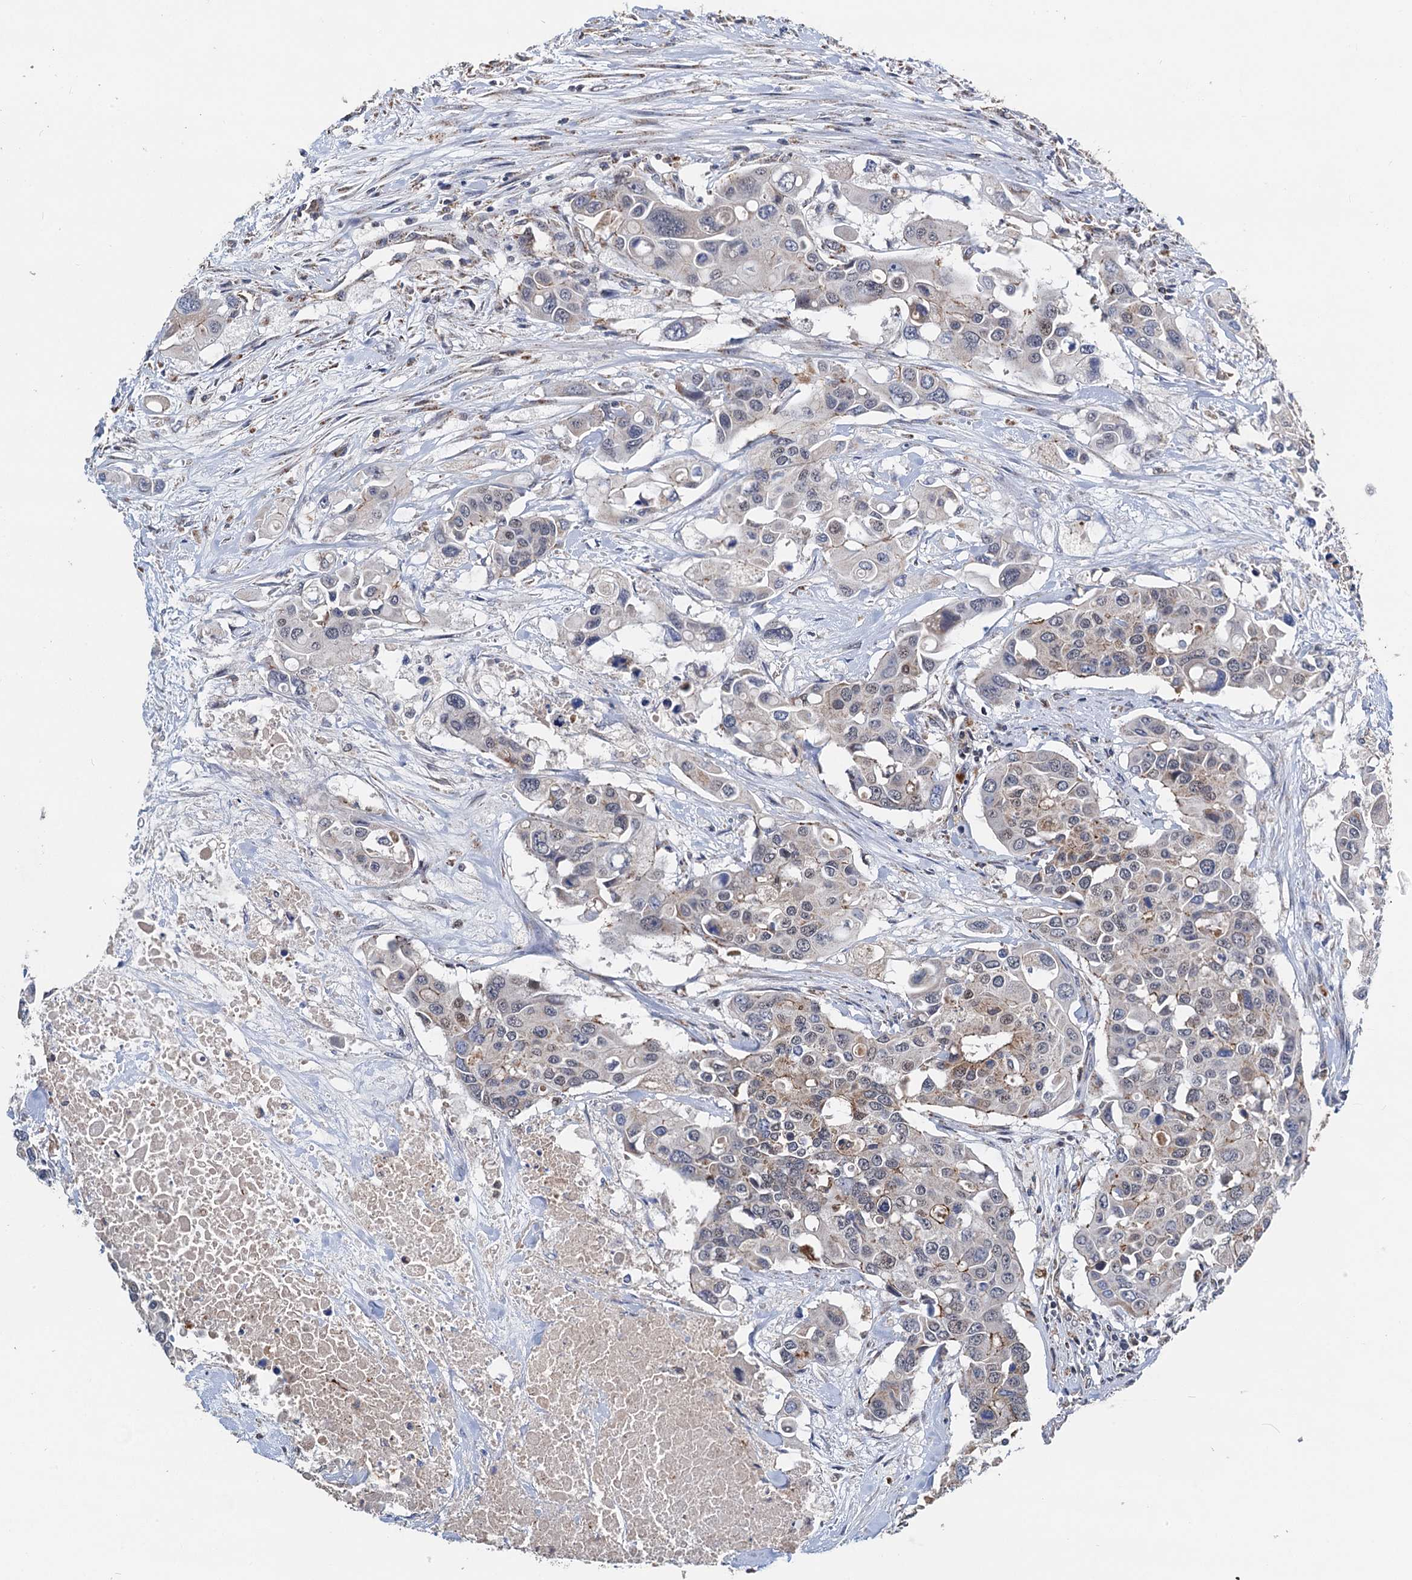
{"staining": {"intensity": "moderate", "quantity": "<25%", "location": "cytoplasmic/membranous"}, "tissue": "colorectal cancer", "cell_type": "Tumor cells", "image_type": "cancer", "snomed": [{"axis": "morphology", "description": "Adenocarcinoma, NOS"}, {"axis": "topography", "description": "Colon"}], "caption": "This image reveals immunohistochemistry staining of adenocarcinoma (colorectal), with low moderate cytoplasmic/membranous positivity in approximately <25% of tumor cells.", "gene": "DGLUCY", "patient": {"sex": "male", "age": 77}}